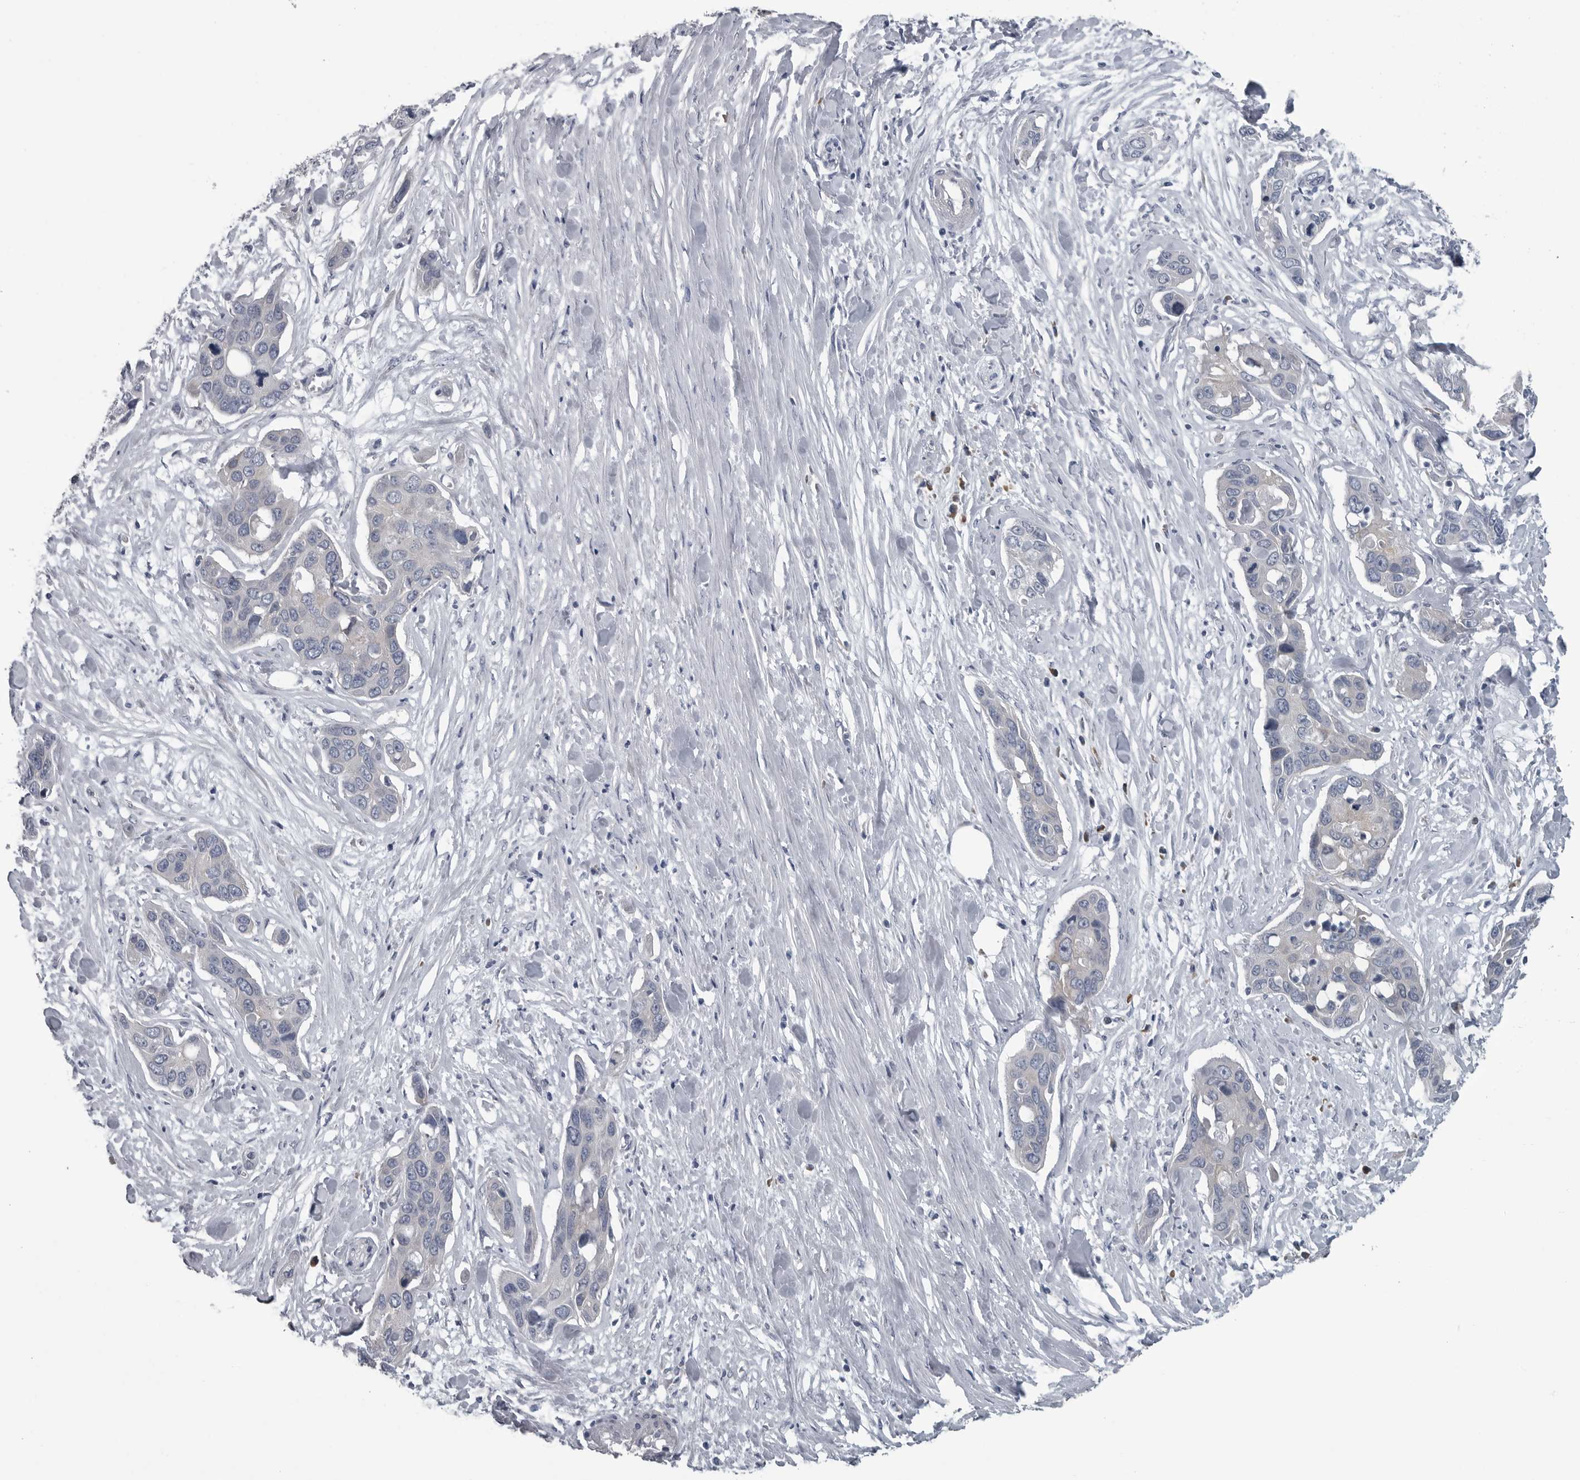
{"staining": {"intensity": "negative", "quantity": "none", "location": "none"}, "tissue": "pancreatic cancer", "cell_type": "Tumor cells", "image_type": "cancer", "snomed": [{"axis": "morphology", "description": "Adenocarcinoma, NOS"}, {"axis": "topography", "description": "Pancreas"}], "caption": "Pancreatic adenocarcinoma stained for a protein using immunohistochemistry (IHC) displays no staining tumor cells.", "gene": "MYOC", "patient": {"sex": "female", "age": 60}}